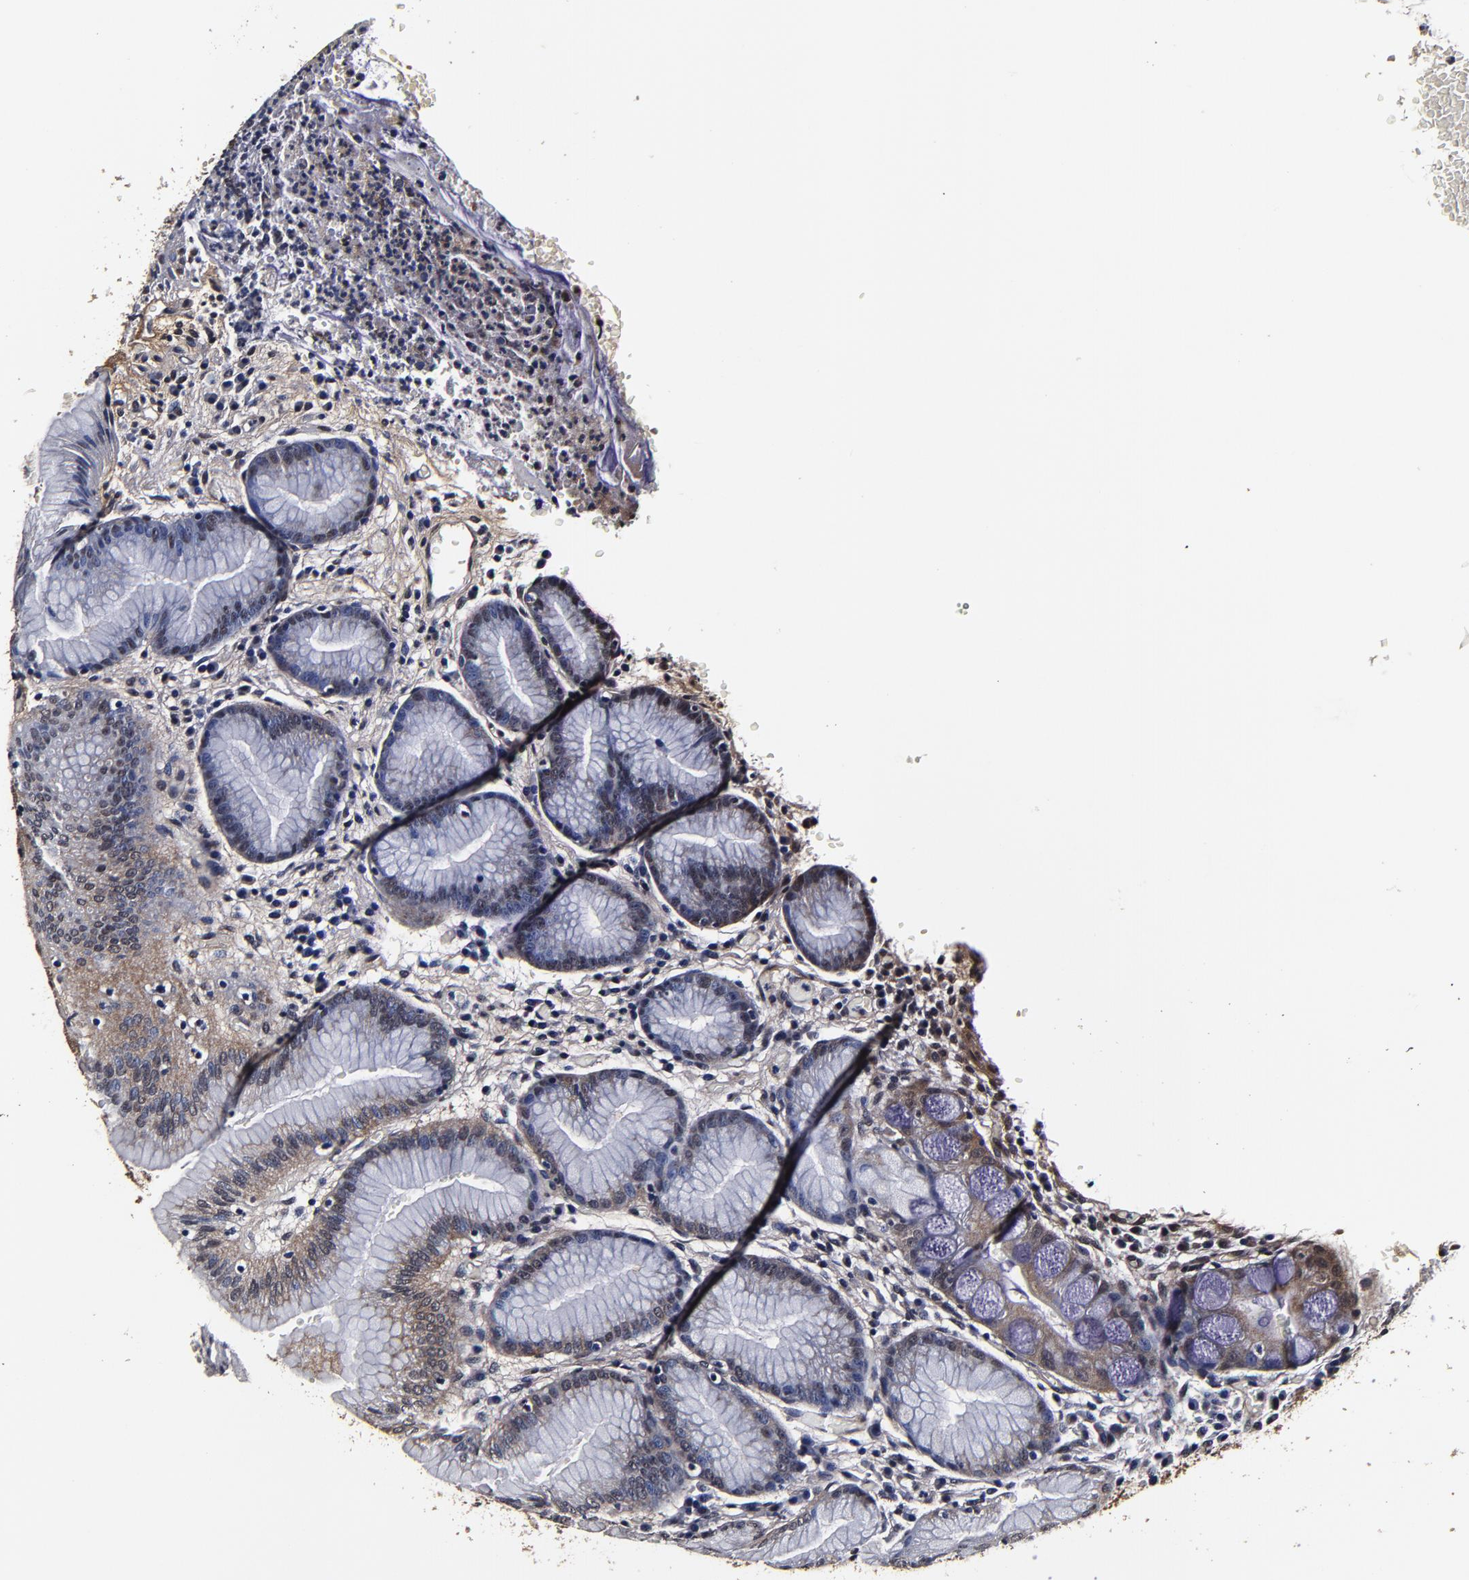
{"staining": {"intensity": "strong", "quantity": ">75%", "location": "cytoplasmic/membranous"}, "tissue": "stomach", "cell_type": "Glandular cells", "image_type": "normal", "snomed": [{"axis": "morphology", "description": "Normal tissue, NOS"}, {"axis": "morphology", "description": "Inflammation, NOS"}, {"axis": "topography", "description": "Stomach, lower"}], "caption": "Protein analysis of unremarkable stomach exhibits strong cytoplasmic/membranous positivity in about >75% of glandular cells. Immunohistochemistry (ihc) stains the protein in brown and the nuclei are stained blue.", "gene": "MMP15", "patient": {"sex": "male", "age": 59}}